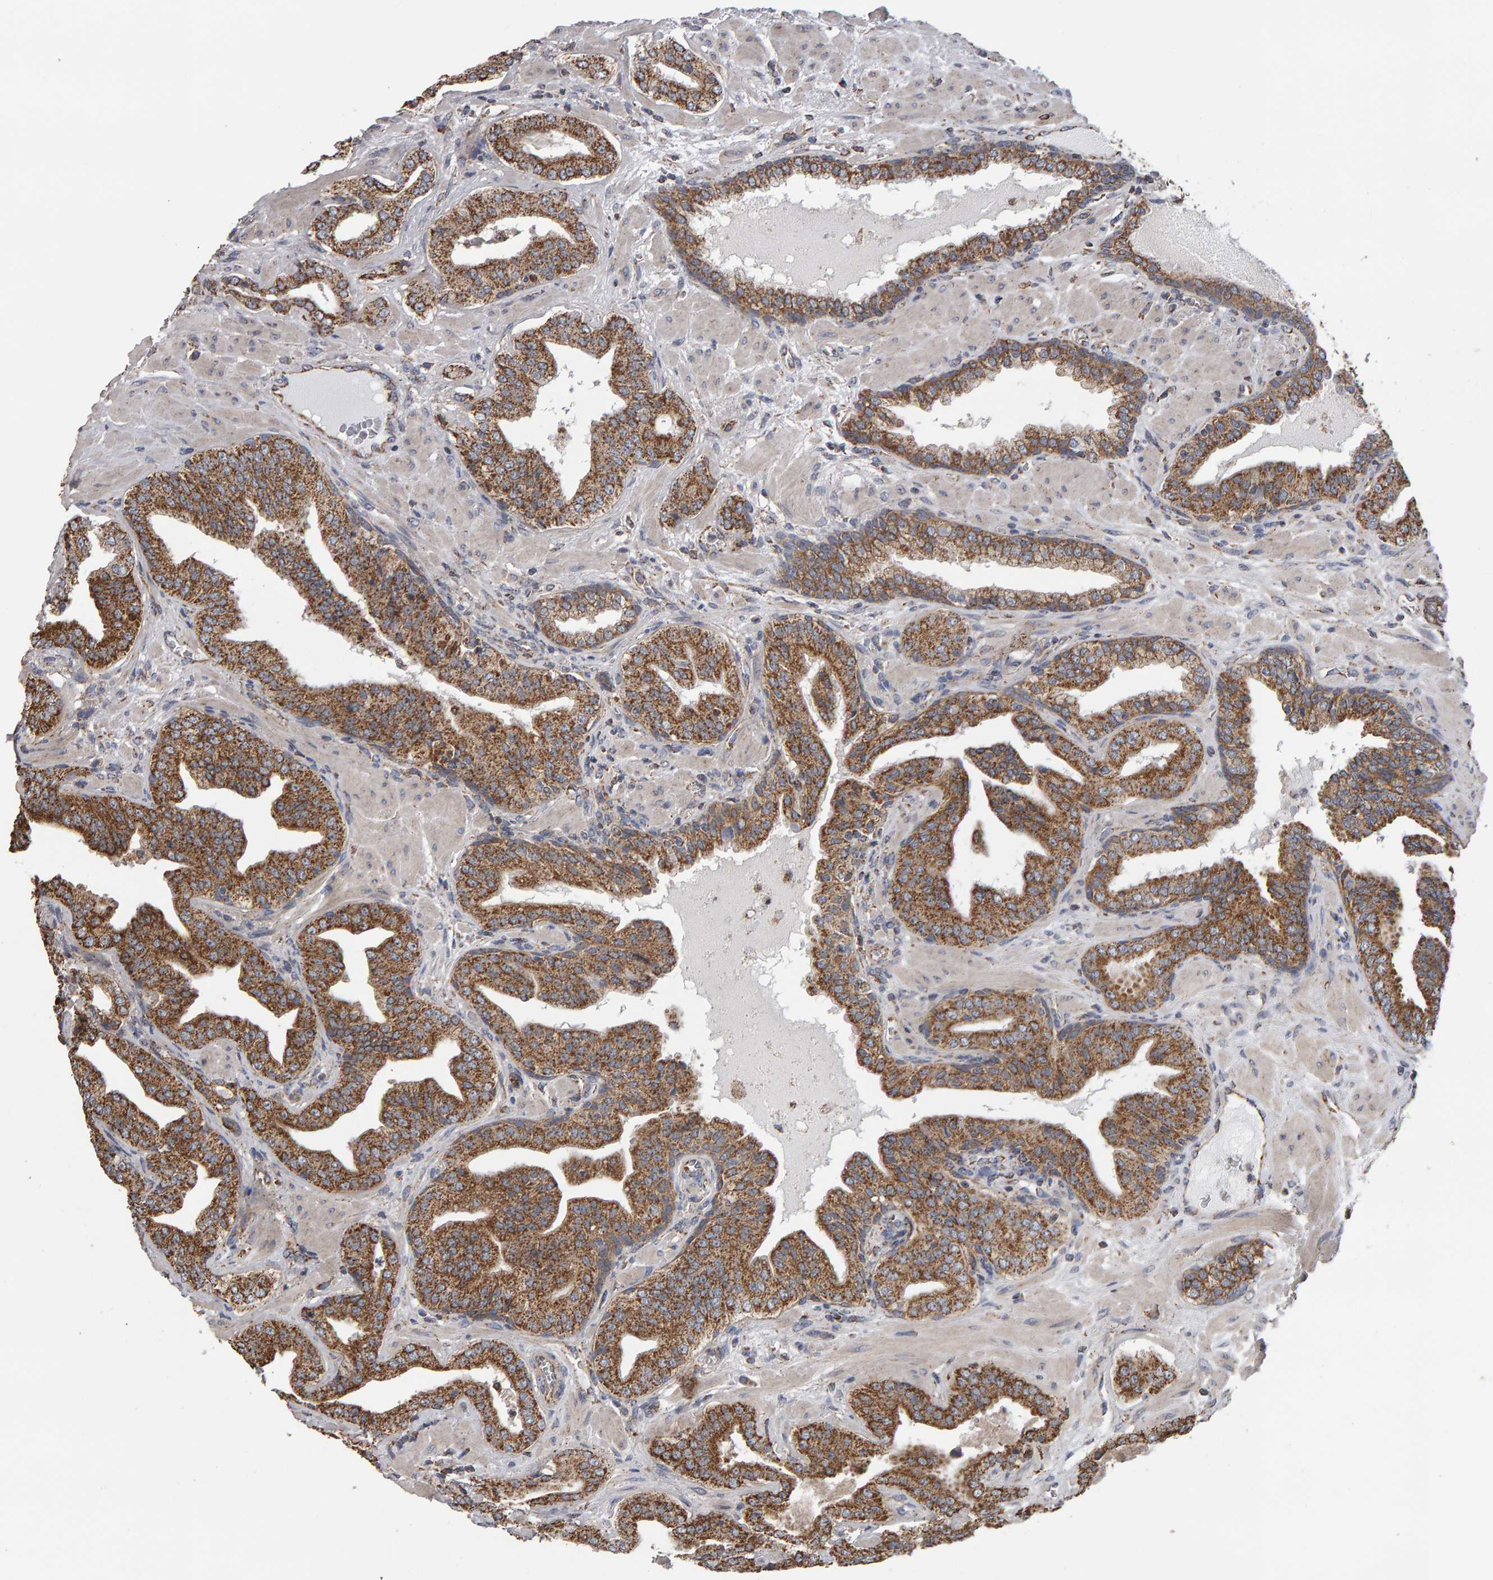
{"staining": {"intensity": "moderate", "quantity": ">75%", "location": "cytoplasmic/membranous"}, "tissue": "prostate cancer", "cell_type": "Tumor cells", "image_type": "cancer", "snomed": [{"axis": "morphology", "description": "Adenocarcinoma, Low grade"}, {"axis": "topography", "description": "Prostate"}], "caption": "Protein staining exhibits moderate cytoplasmic/membranous expression in about >75% of tumor cells in prostate cancer.", "gene": "TOM1L1", "patient": {"sex": "male", "age": 62}}